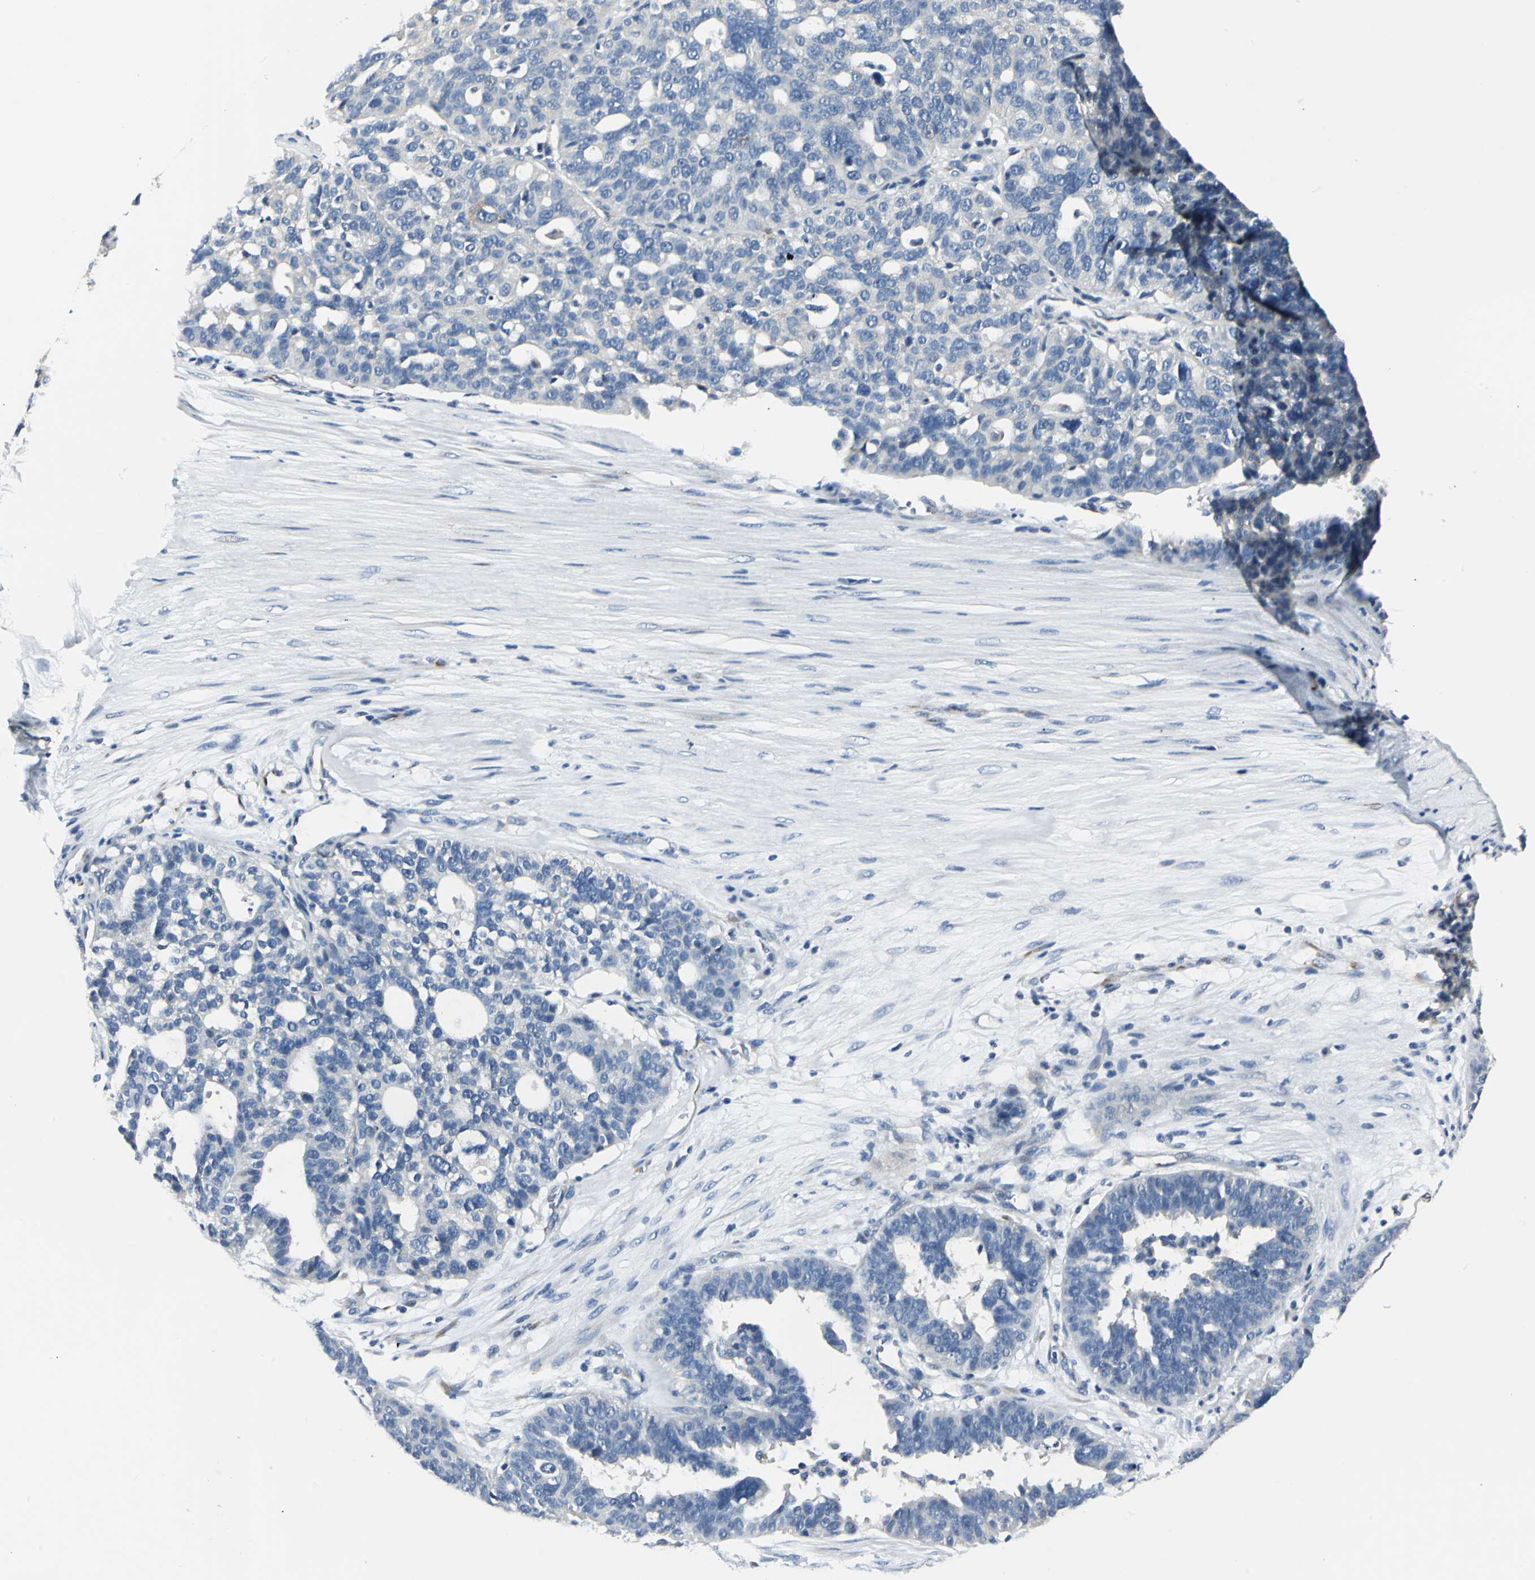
{"staining": {"intensity": "negative", "quantity": "none", "location": "none"}, "tissue": "ovarian cancer", "cell_type": "Tumor cells", "image_type": "cancer", "snomed": [{"axis": "morphology", "description": "Cystadenocarcinoma, serous, NOS"}, {"axis": "topography", "description": "Ovary"}], "caption": "An image of ovarian cancer stained for a protein displays no brown staining in tumor cells.", "gene": "B3GNT2", "patient": {"sex": "female", "age": 59}}